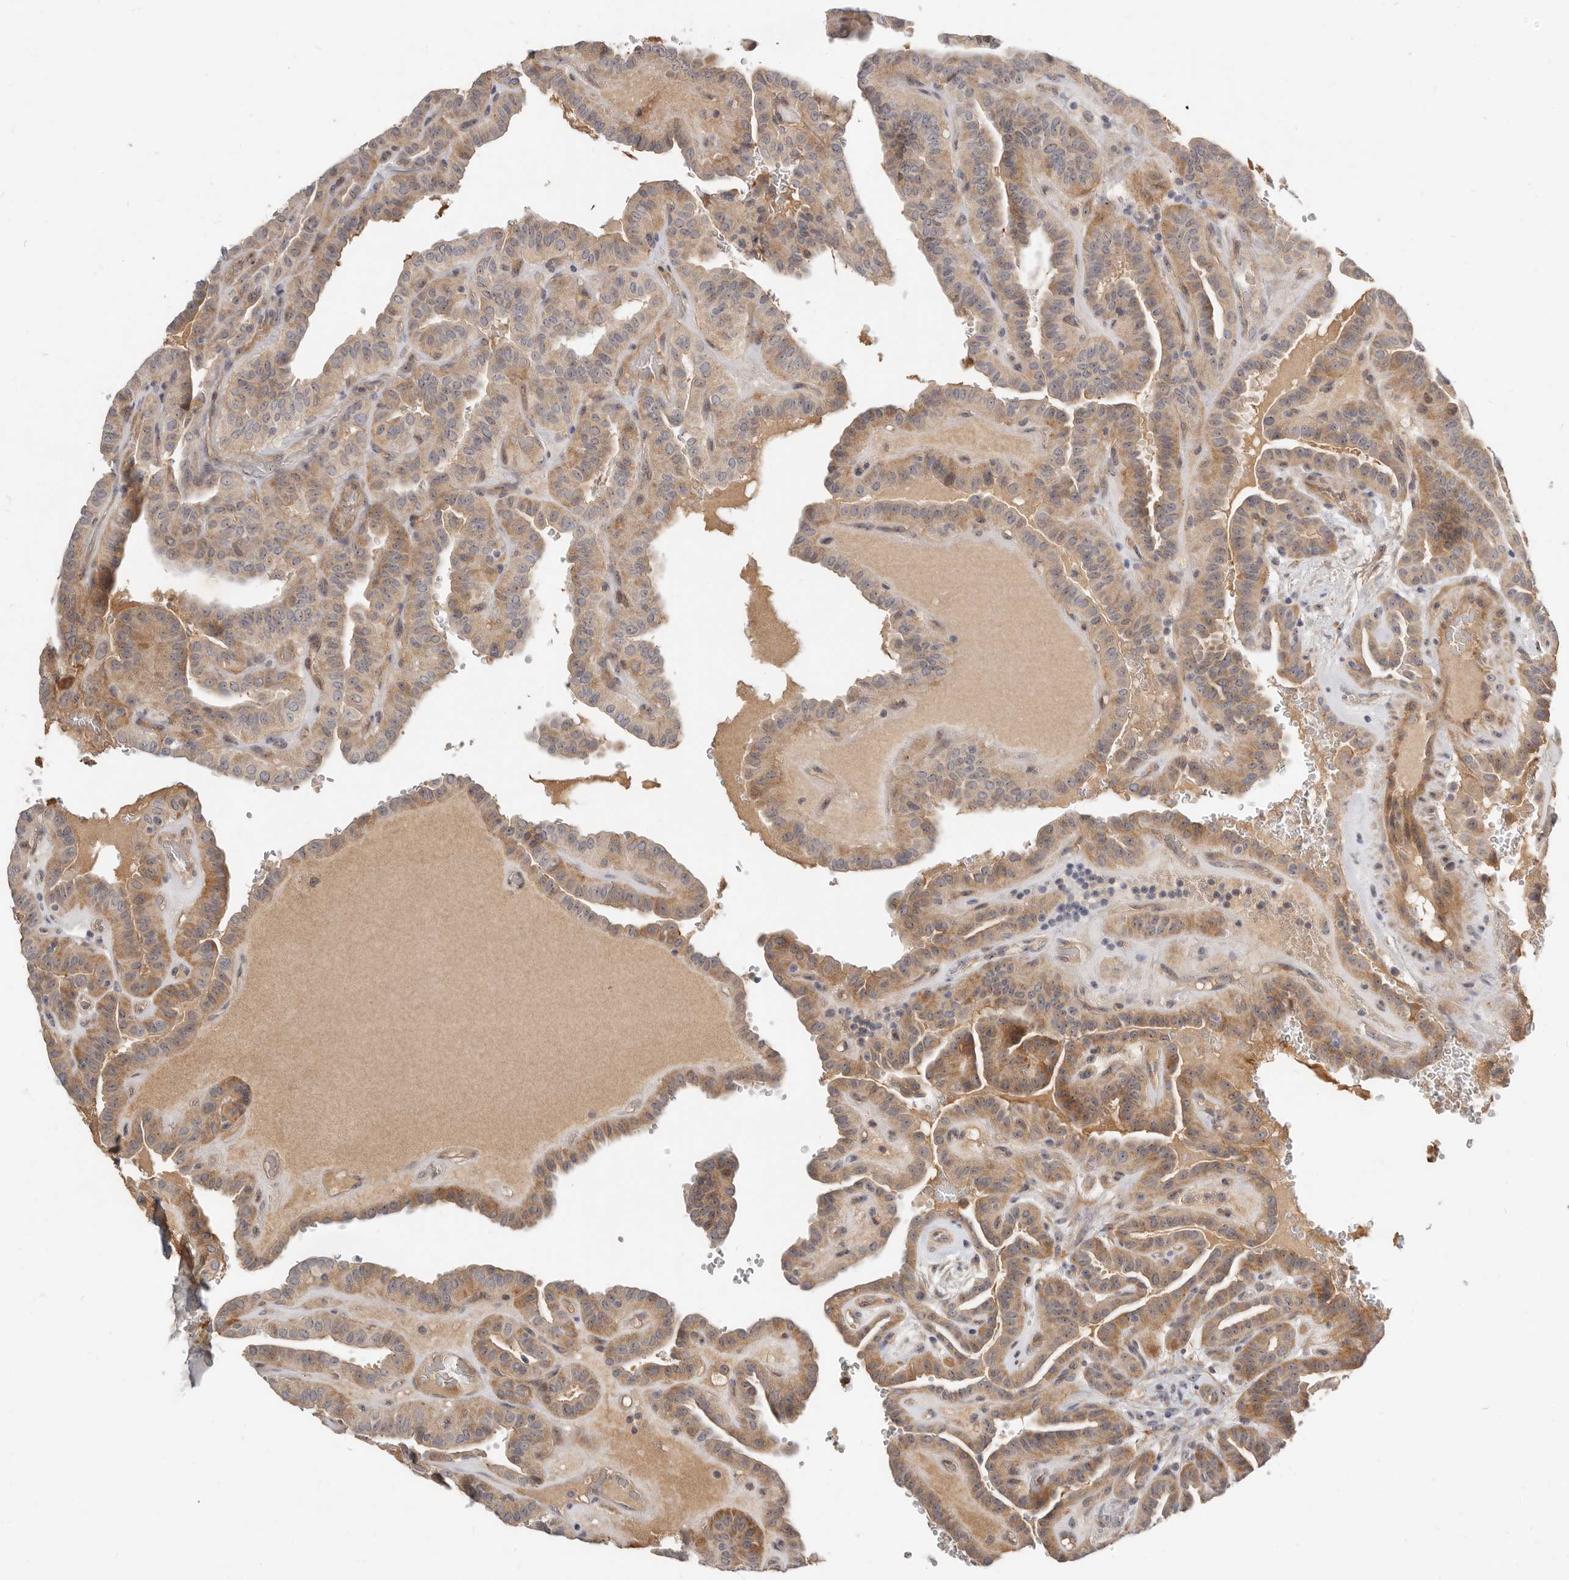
{"staining": {"intensity": "weak", "quantity": ">75%", "location": "cytoplasmic/membranous"}, "tissue": "thyroid cancer", "cell_type": "Tumor cells", "image_type": "cancer", "snomed": [{"axis": "morphology", "description": "Papillary adenocarcinoma, NOS"}, {"axis": "topography", "description": "Thyroid gland"}], "caption": "This is an image of immunohistochemistry (IHC) staining of thyroid cancer (papillary adenocarcinoma), which shows weak staining in the cytoplasmic/membranous of tumor cells.", "gene": "MICALL2", "patient": {"sex": "male", "age": 77}}